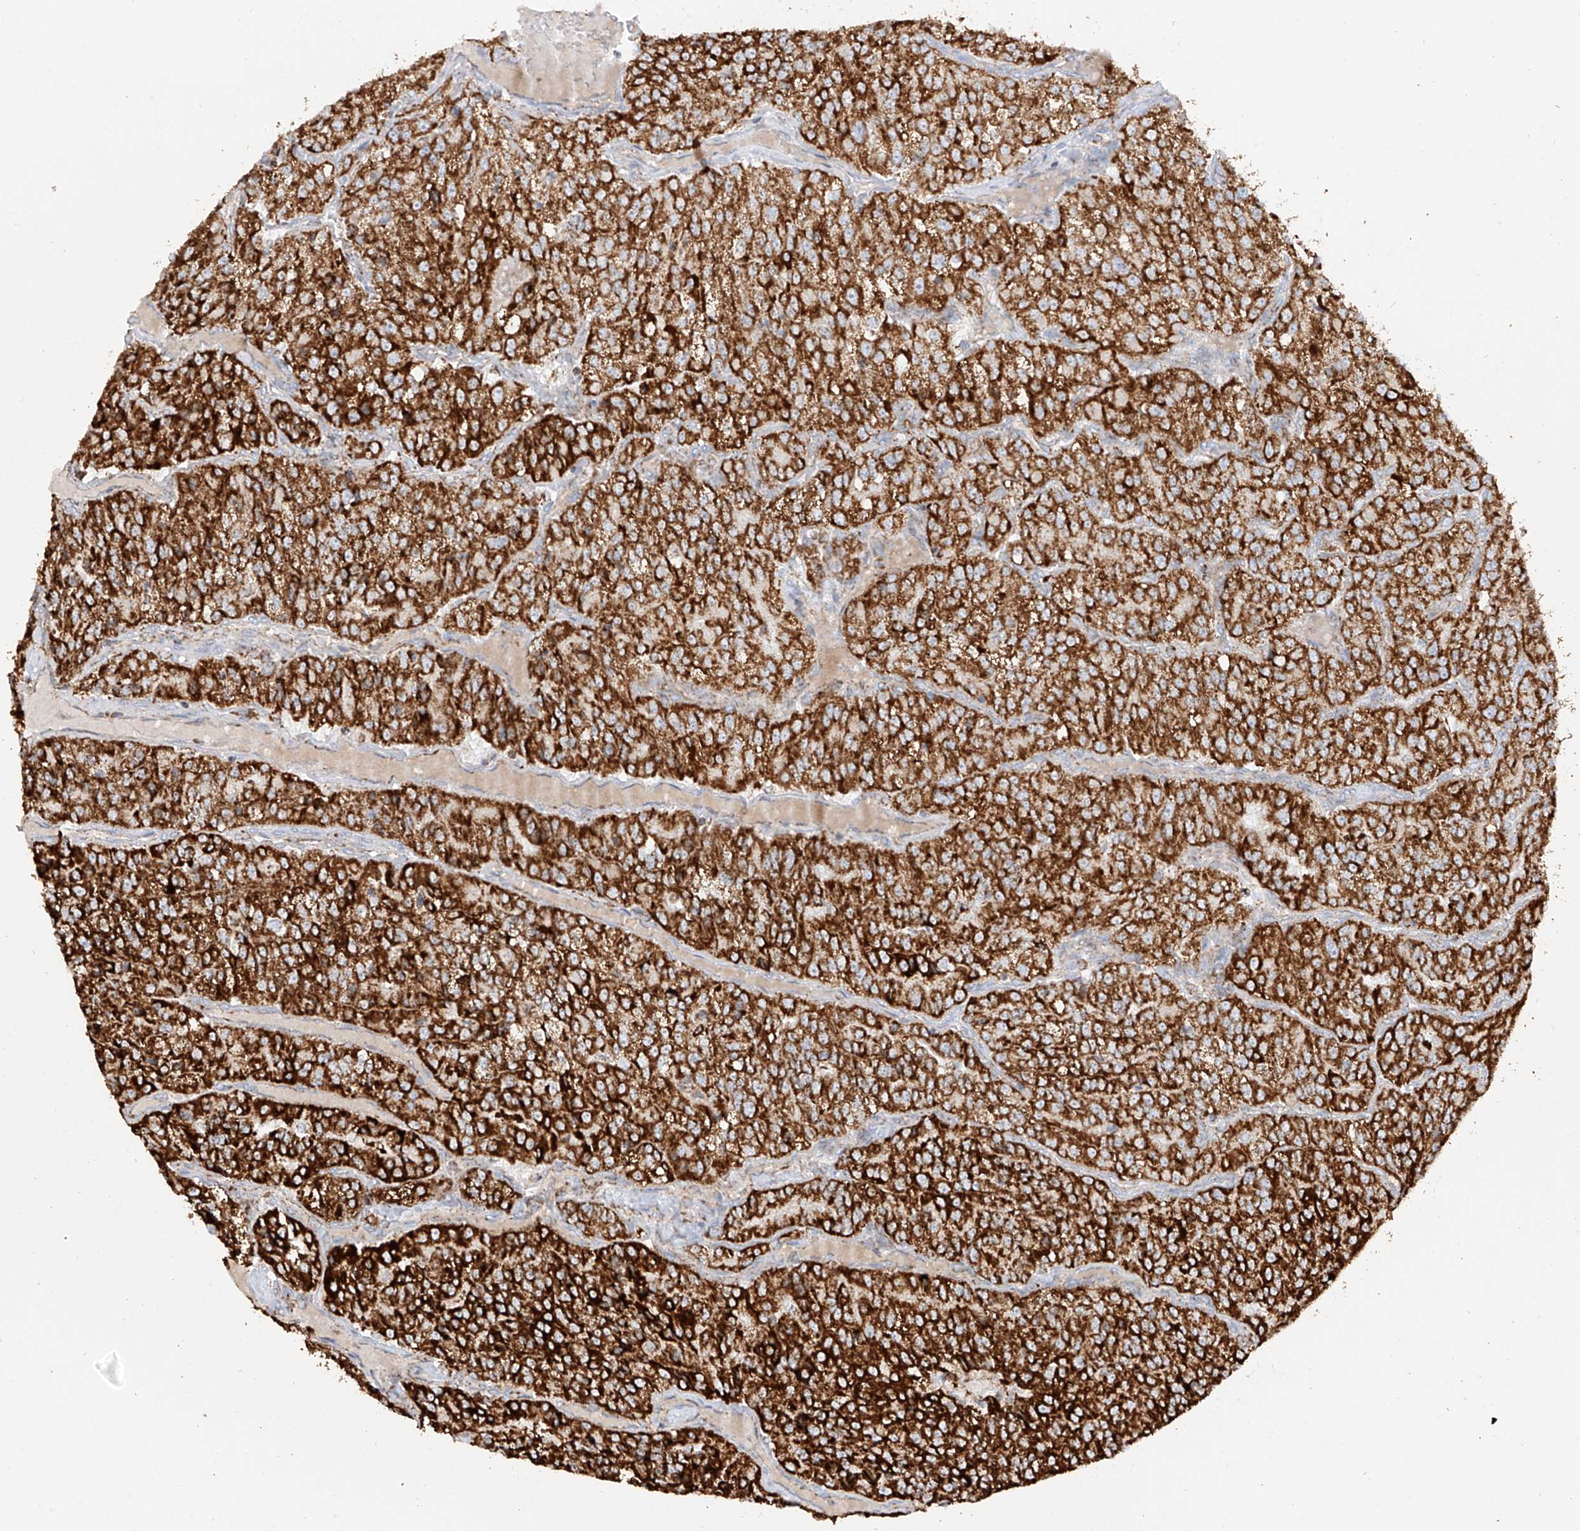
{"staining": {"intensity": "strong", "quantity": ">75%", "location": "cytoplasmic/membranous"}, "tissue": "renal cancer", "cell_type": "Tumor cells", "image_type": "cancer", "snomed": [{"axis": "morphology", "description": "Adenocarcinoma, NOS"}, {"axis": "topography", "description": "Kidney"}], "caption": "An immunohistochemistry (IHC) histopathology image of tumor tissue is shown. Protein staining in brown shows strong cytoplasmic/membranous positivity in renal cancer within tumor cells. (IHC, brightfield microscopy, high magnification).", "gene": "TTC27", "patient": {"sex": "female", "age": 63}}